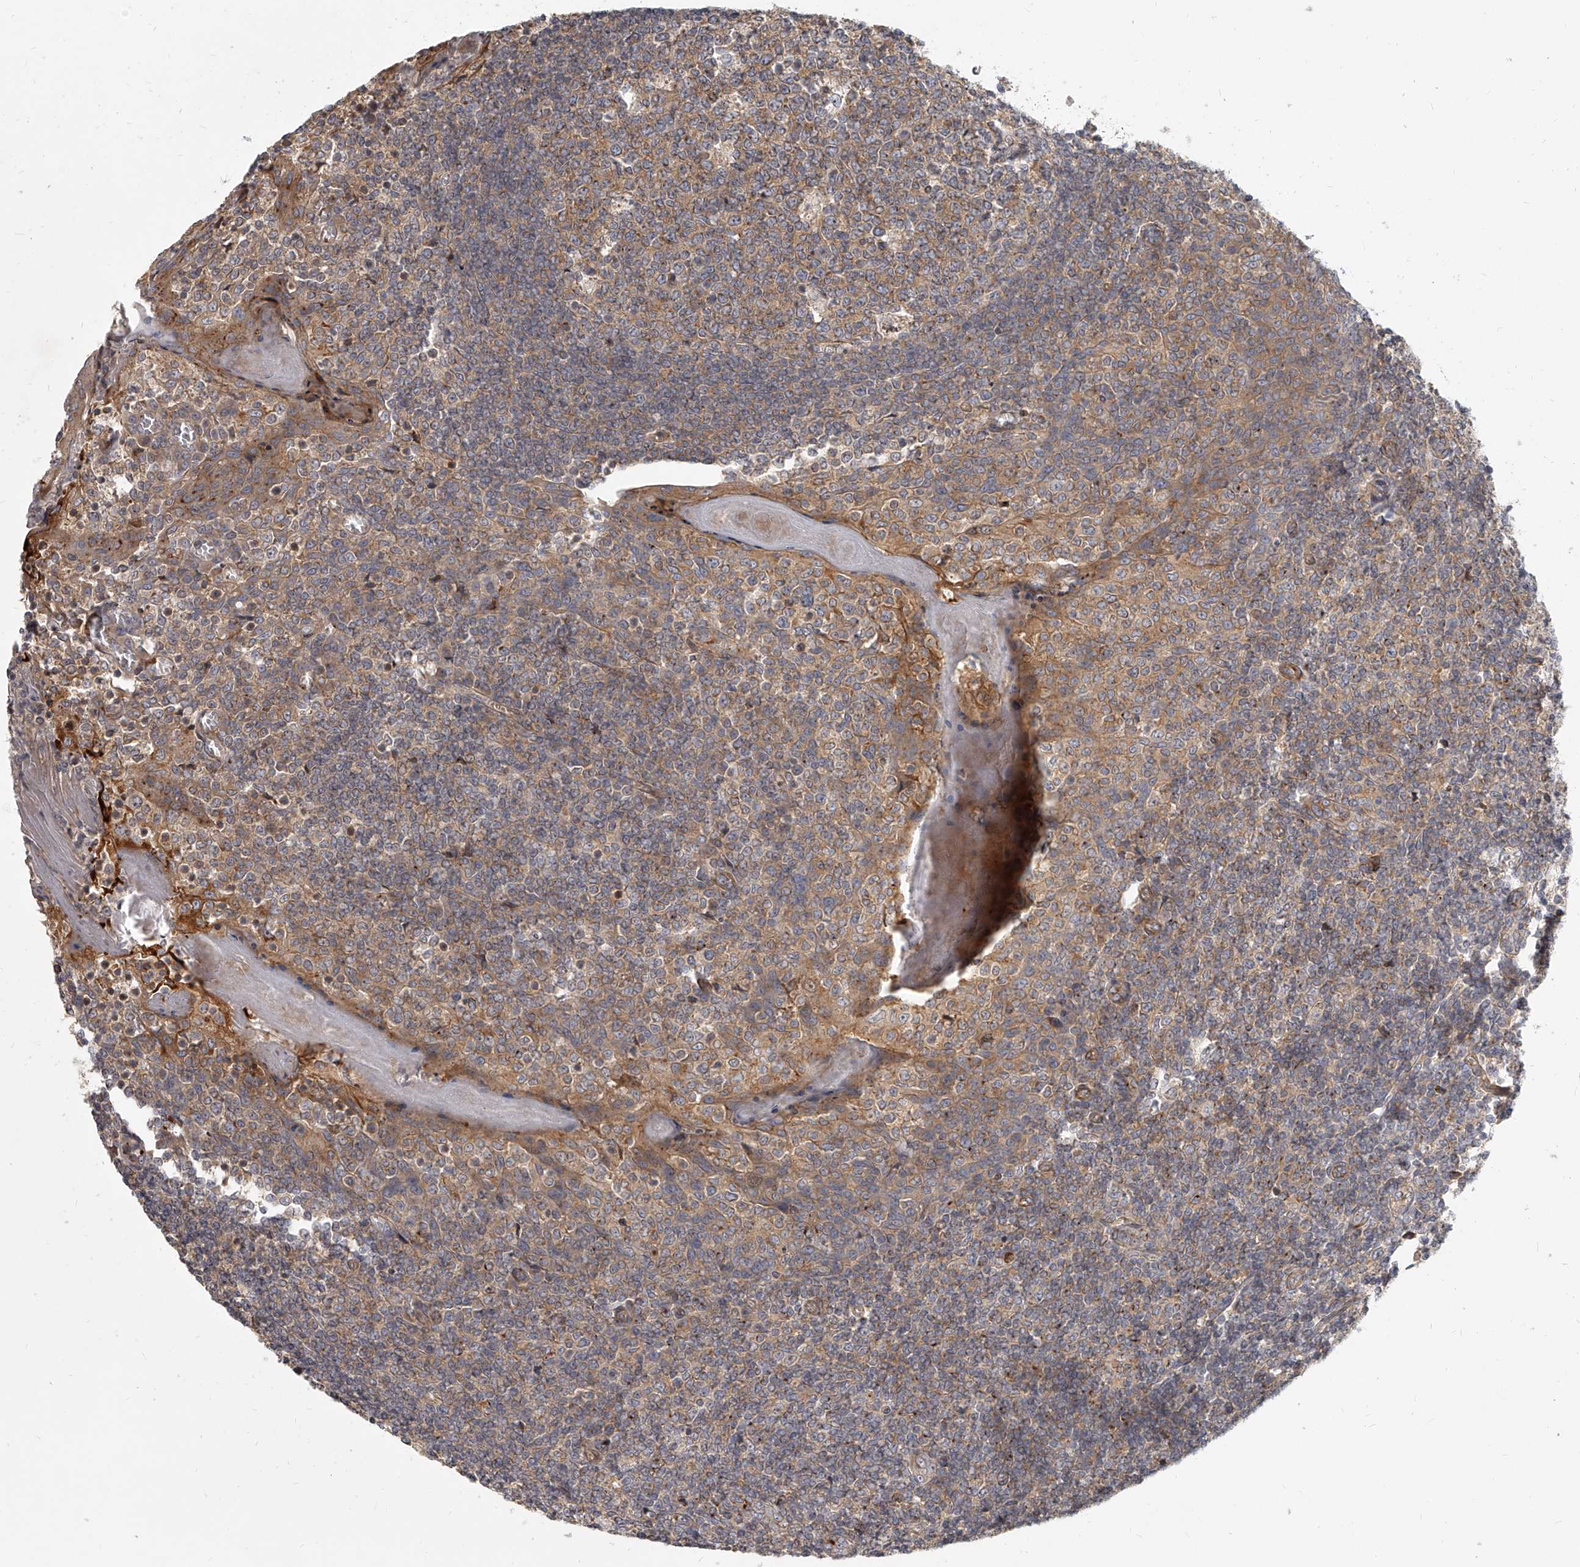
{"staining": {"intensity": "moderate", "quantity": ">75%", "location": "cytoplasmic/membranous"}, "tissue": "tonsil", "cell_type": "Germinal center cells", "image_type": "normal", "snomed": [{"axis": "morphology", "description": "Normal tissue, NOS"}, {"axis": "topography", "description": "Tonsil"}], "caption": "Immunohistochemical staining of unremarkable tonsil demonstrates >75% levels of moderate cytoplasmic/membranous protein positivity in approximately >75% of germinal center cells.", "gene": "SLC37A1", "patient": {"sex": "female", "age": 19}}